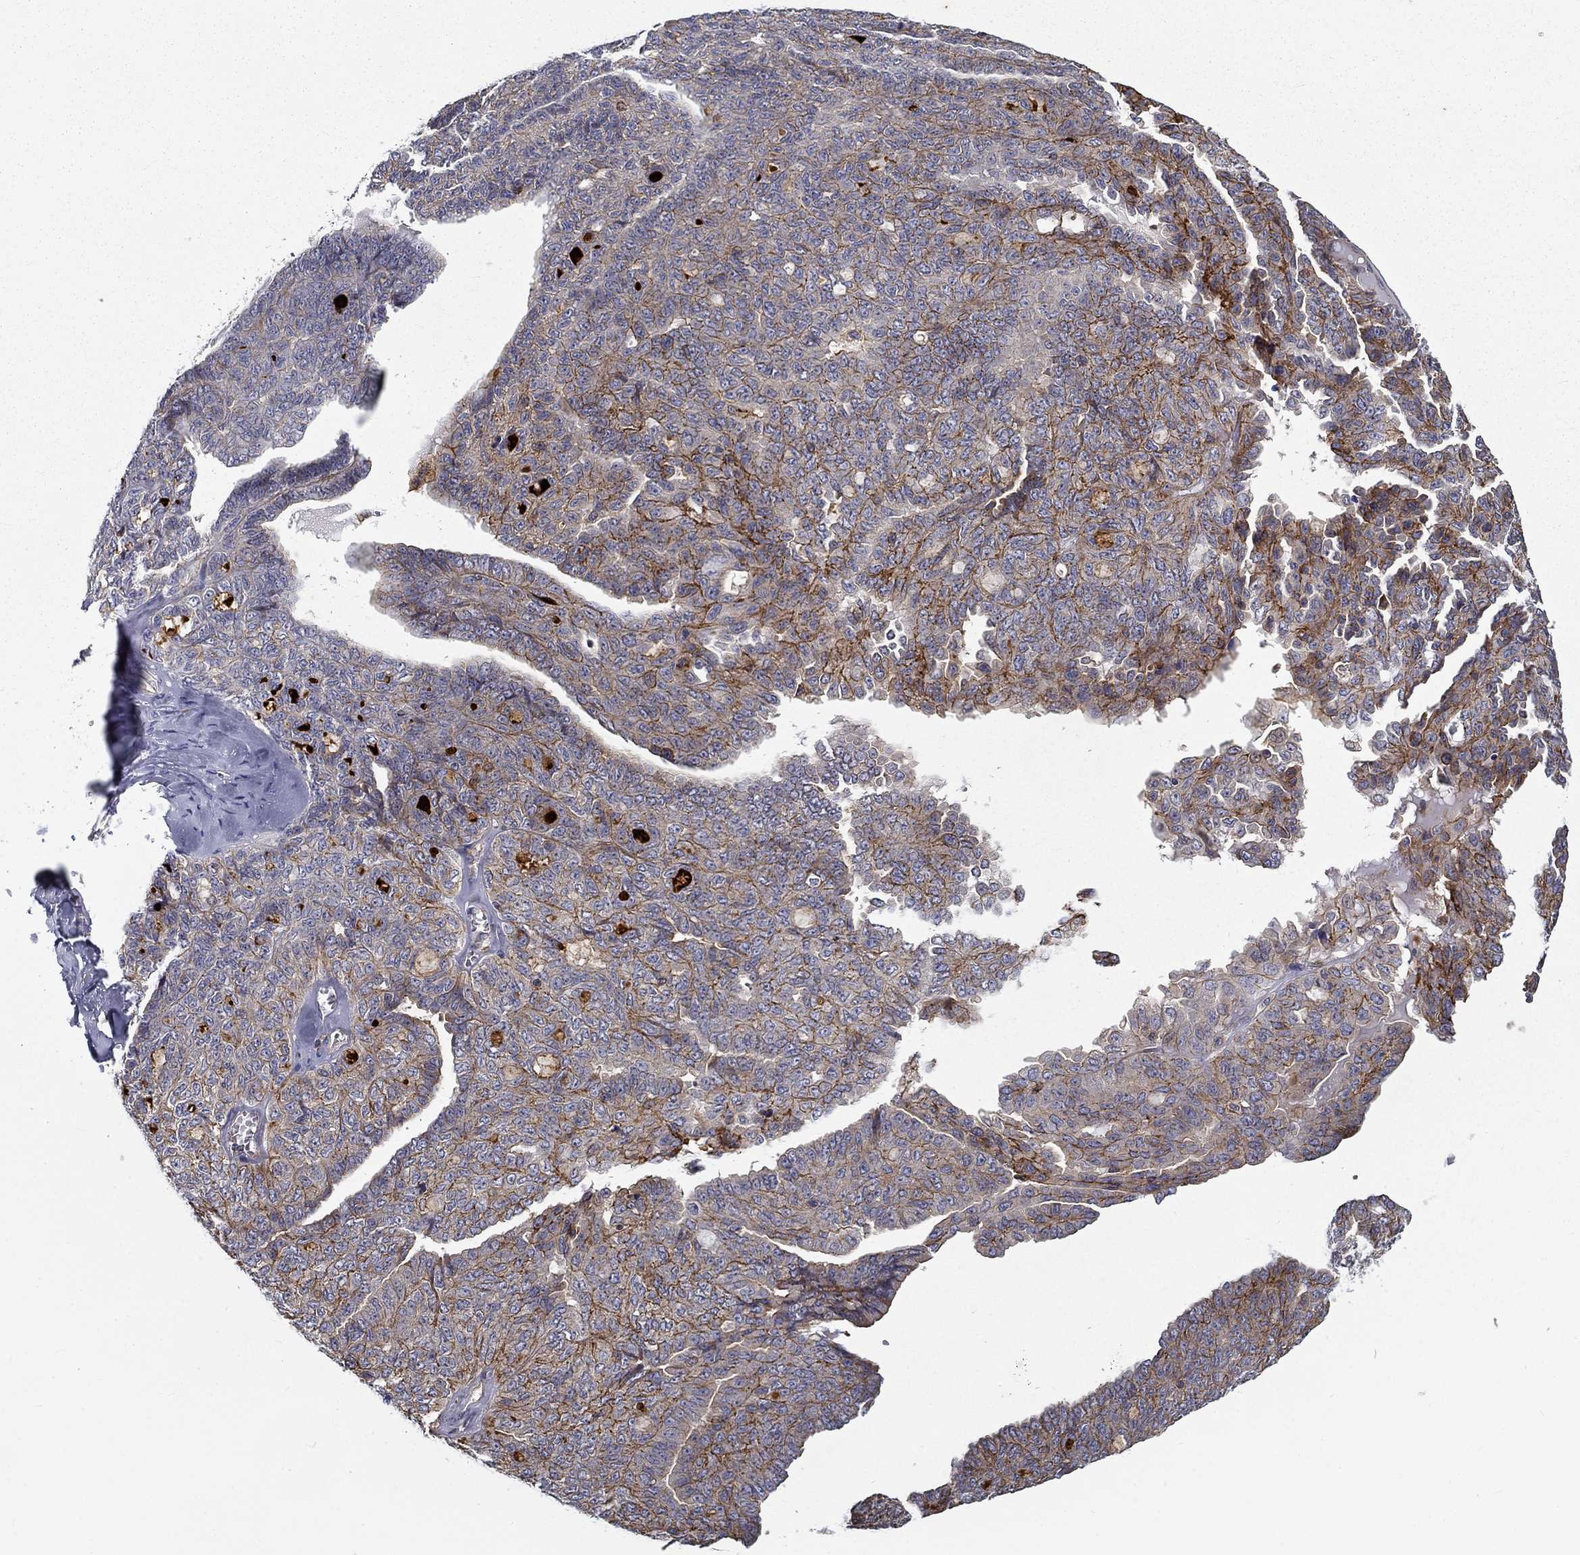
{"staining": {"intensity": "strong", "quantity": "<25%", "location": "cytoplasmic/membranous"}, "tissue": "ovarian cancer", "cell_type": "Tumor cells", "image_type": "cancer", "snomed": [{"axis": "morphology", "description": "Cystadenocarcinoma, serous, NOS"}, {"axis": "topography", "description": "Ovary"}], "caption": "A photomicrograph of ovarian cancer stained for a protein displays strong cytoplasmic/membranous brown staining in tumor cells.", "gene": "ALDH4A1", "patient": {"sex": "female", "age": 71}}